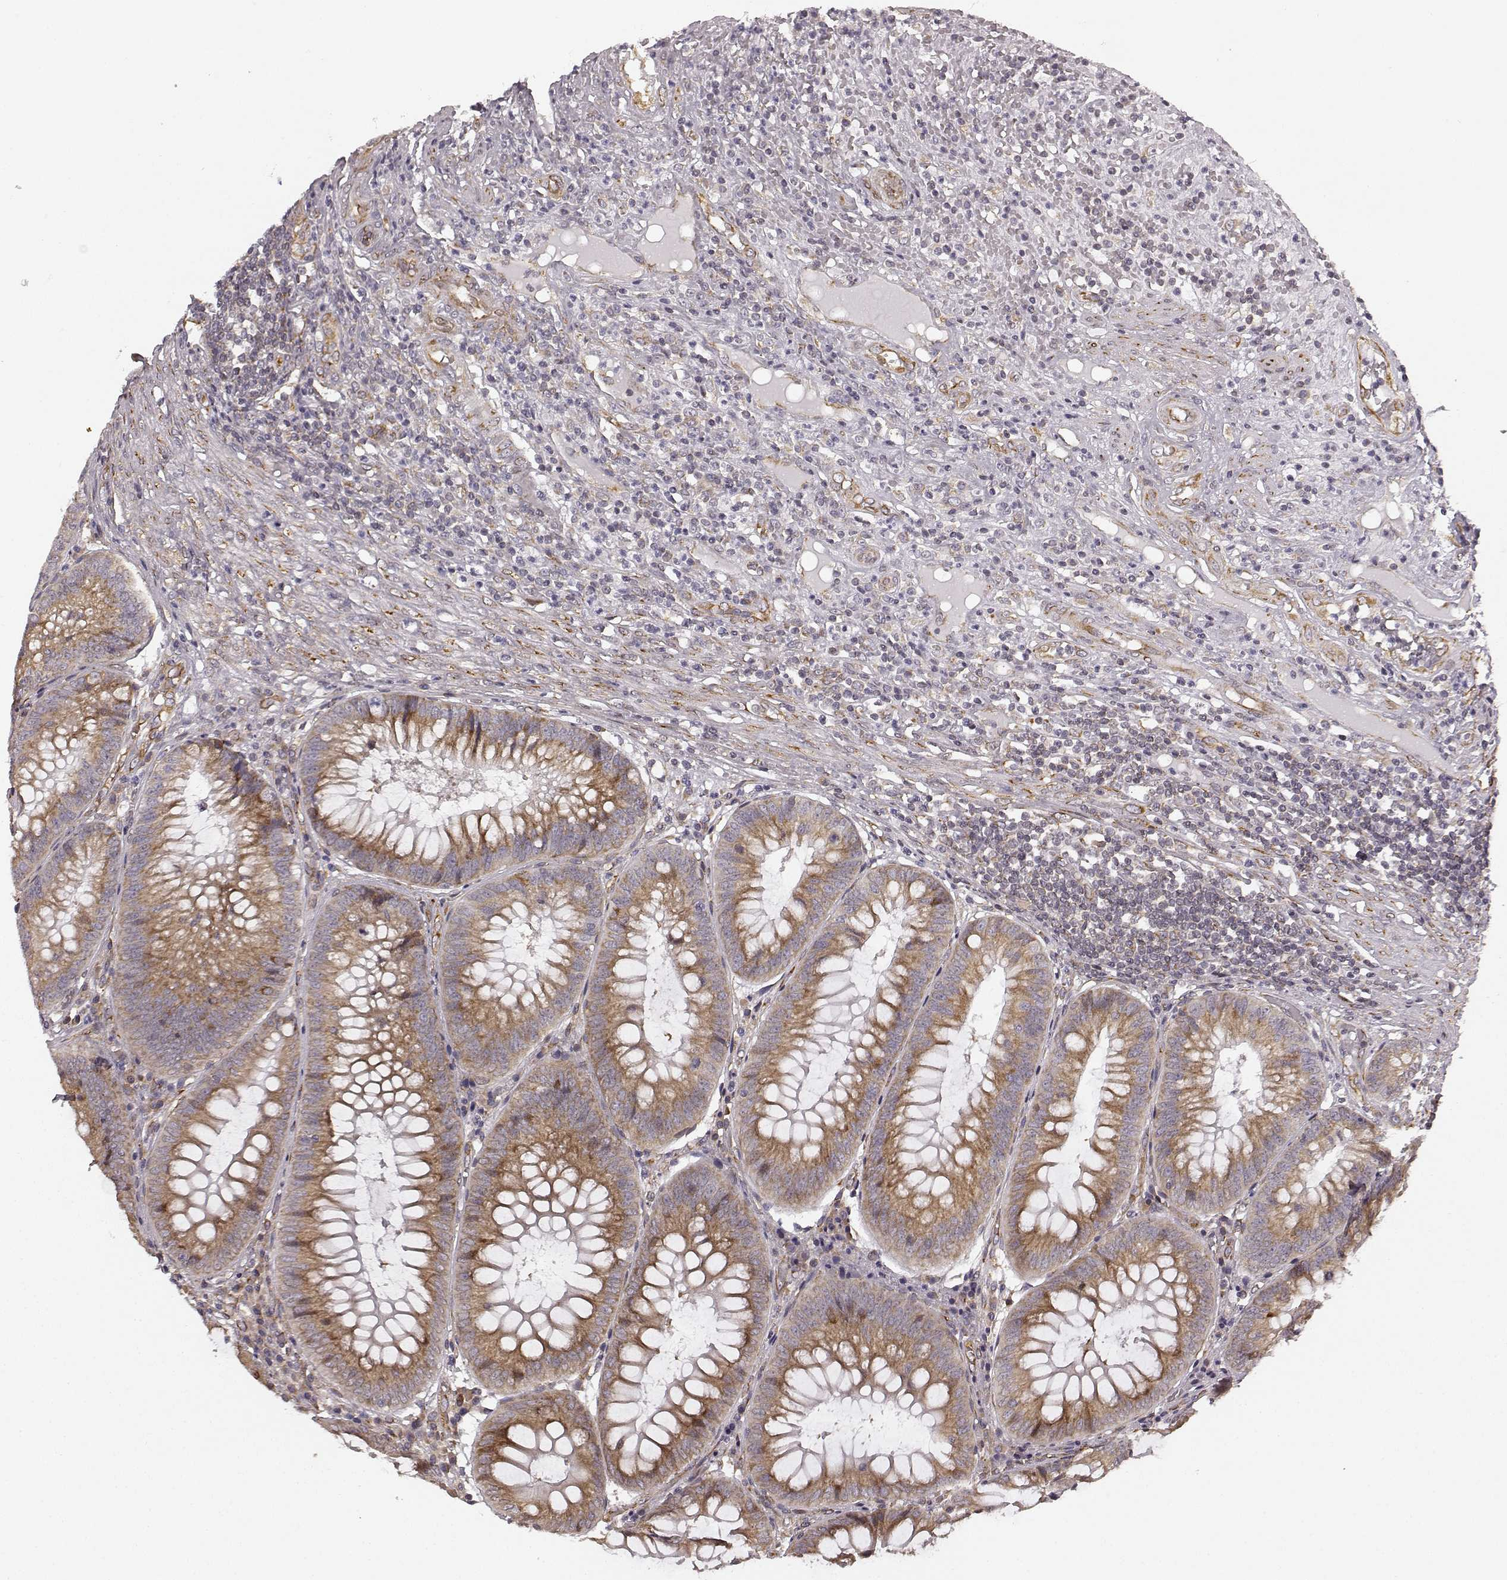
{"staining": {"intensity": "moderate", "quantity": ">75%", "location": "cytoplasmic/membranous"}, "tissue": "appendix", "cell_type": "Glandular cells", "image_type": "normal", "snomed": [{"axis": "morphology", "description": "Normal tissue, NOS"}, {"axis": "morphology", "description": "Inflammation, NOS"}, {"axis": "topography", "description": "Appendix"}], "caption": "Protein expression analysis of benign appendix exhibits moderate cytoplasmic/membranous expression in approximately >75% of glandular cells. (DAB (3,3'-diaminobenzidine) IHC with brightfield microscopy, high magnification).", "gene": "TMEM14A", "patient": {"sex": "male", "age": 16}}